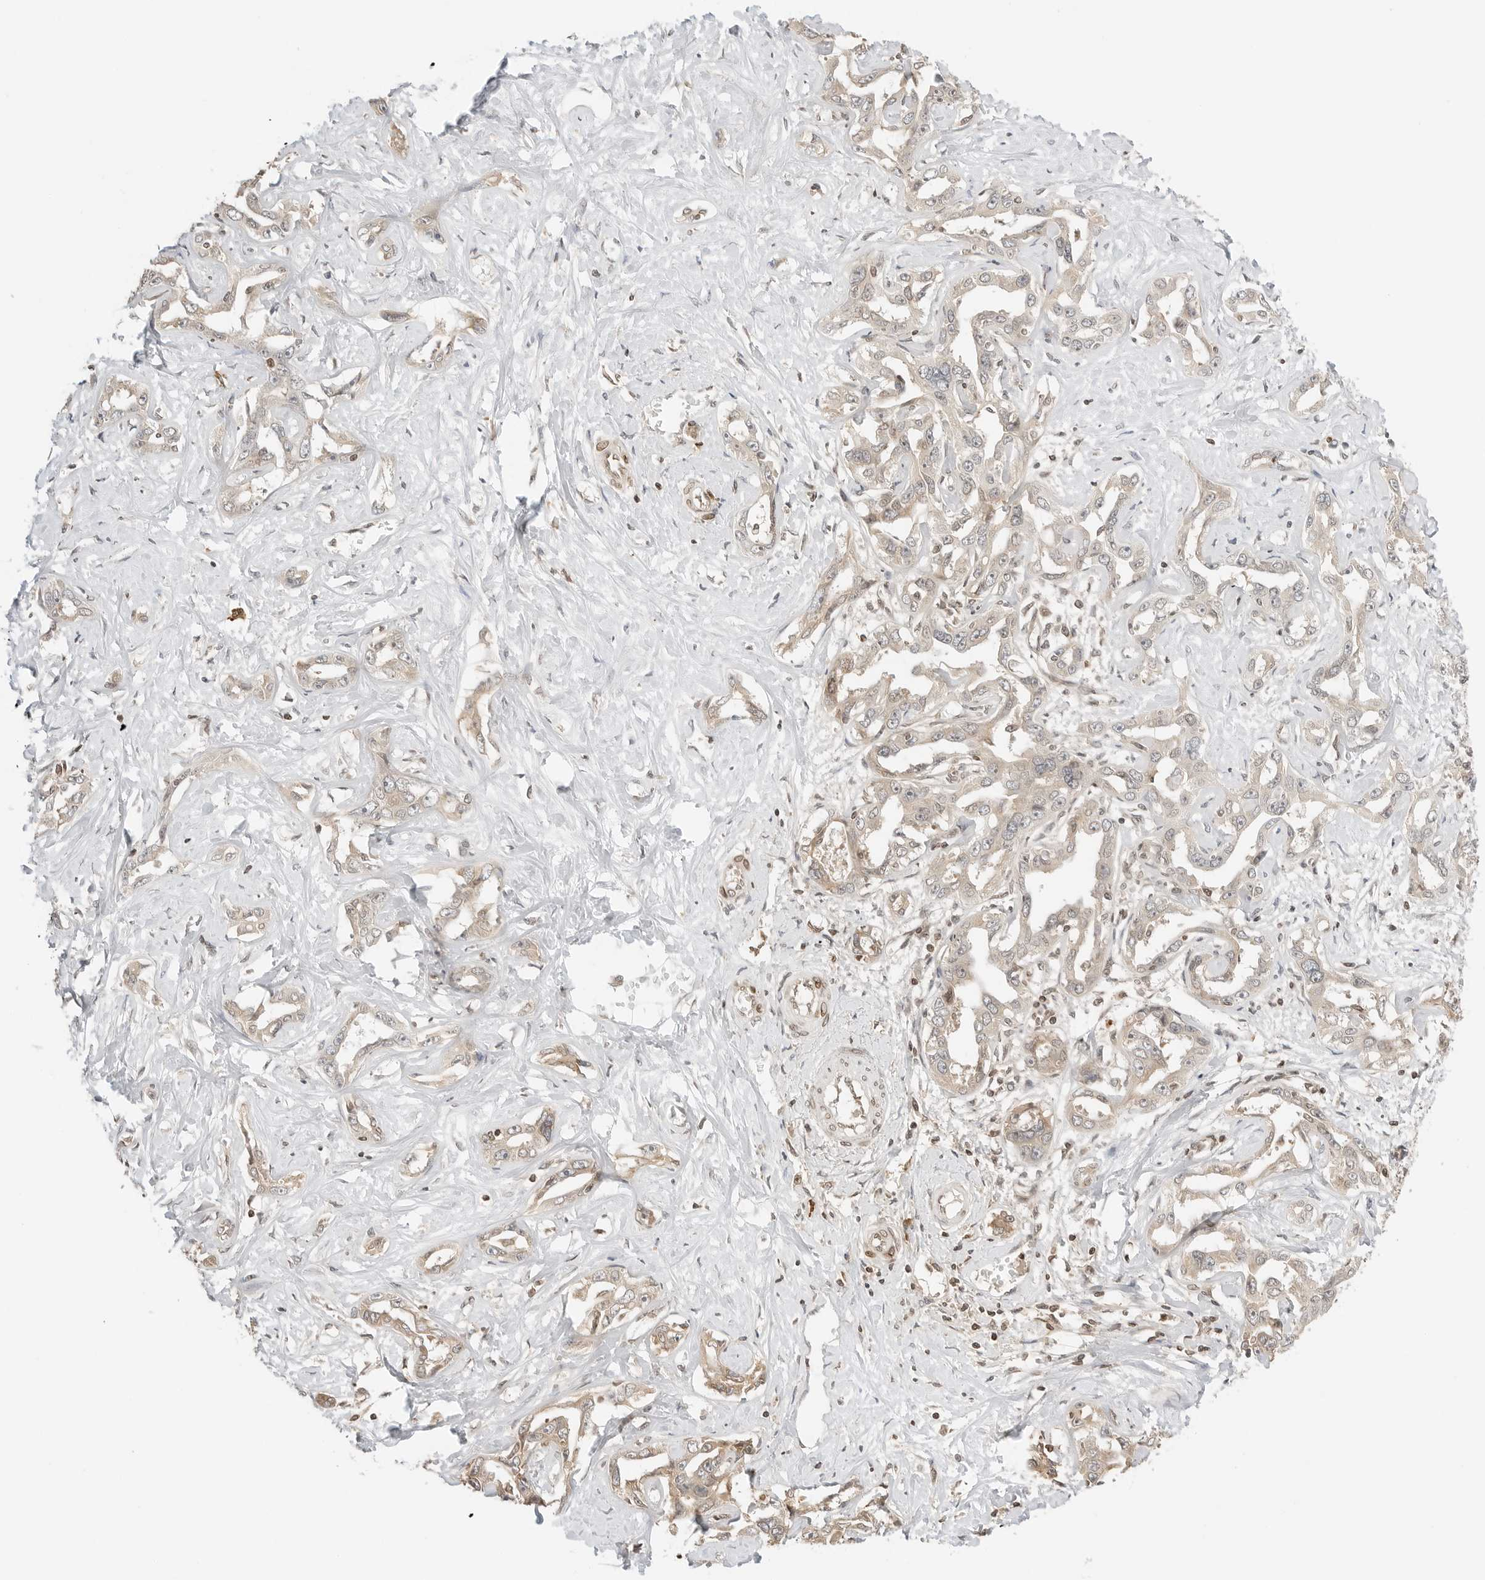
{"staining": {"intensity": "weak", "quantity": "25%-75%", "location": "cytoplasmic/membranous"}, "tissue": "liver cancer", "cell_type": "Tumor cells", "image_type": "cancer", "snomed": [{"axis": "morphology", "description": "Cholangiocarcinoma"}, {"axis": "topography", "description": "Liver"}], "caption": "Liver cholangiocarcinoma was stained to show a protein in brown. There is low levels of weak cytoplasmic/membranous expression in about 25%-75% of tumor cells. (Stains: DAB in brown, nuclei in blue, Microscopy: brightfield microscopy at high magnification).", "gene": "POLH", "patient": {"sex": "male", "age": 59}}